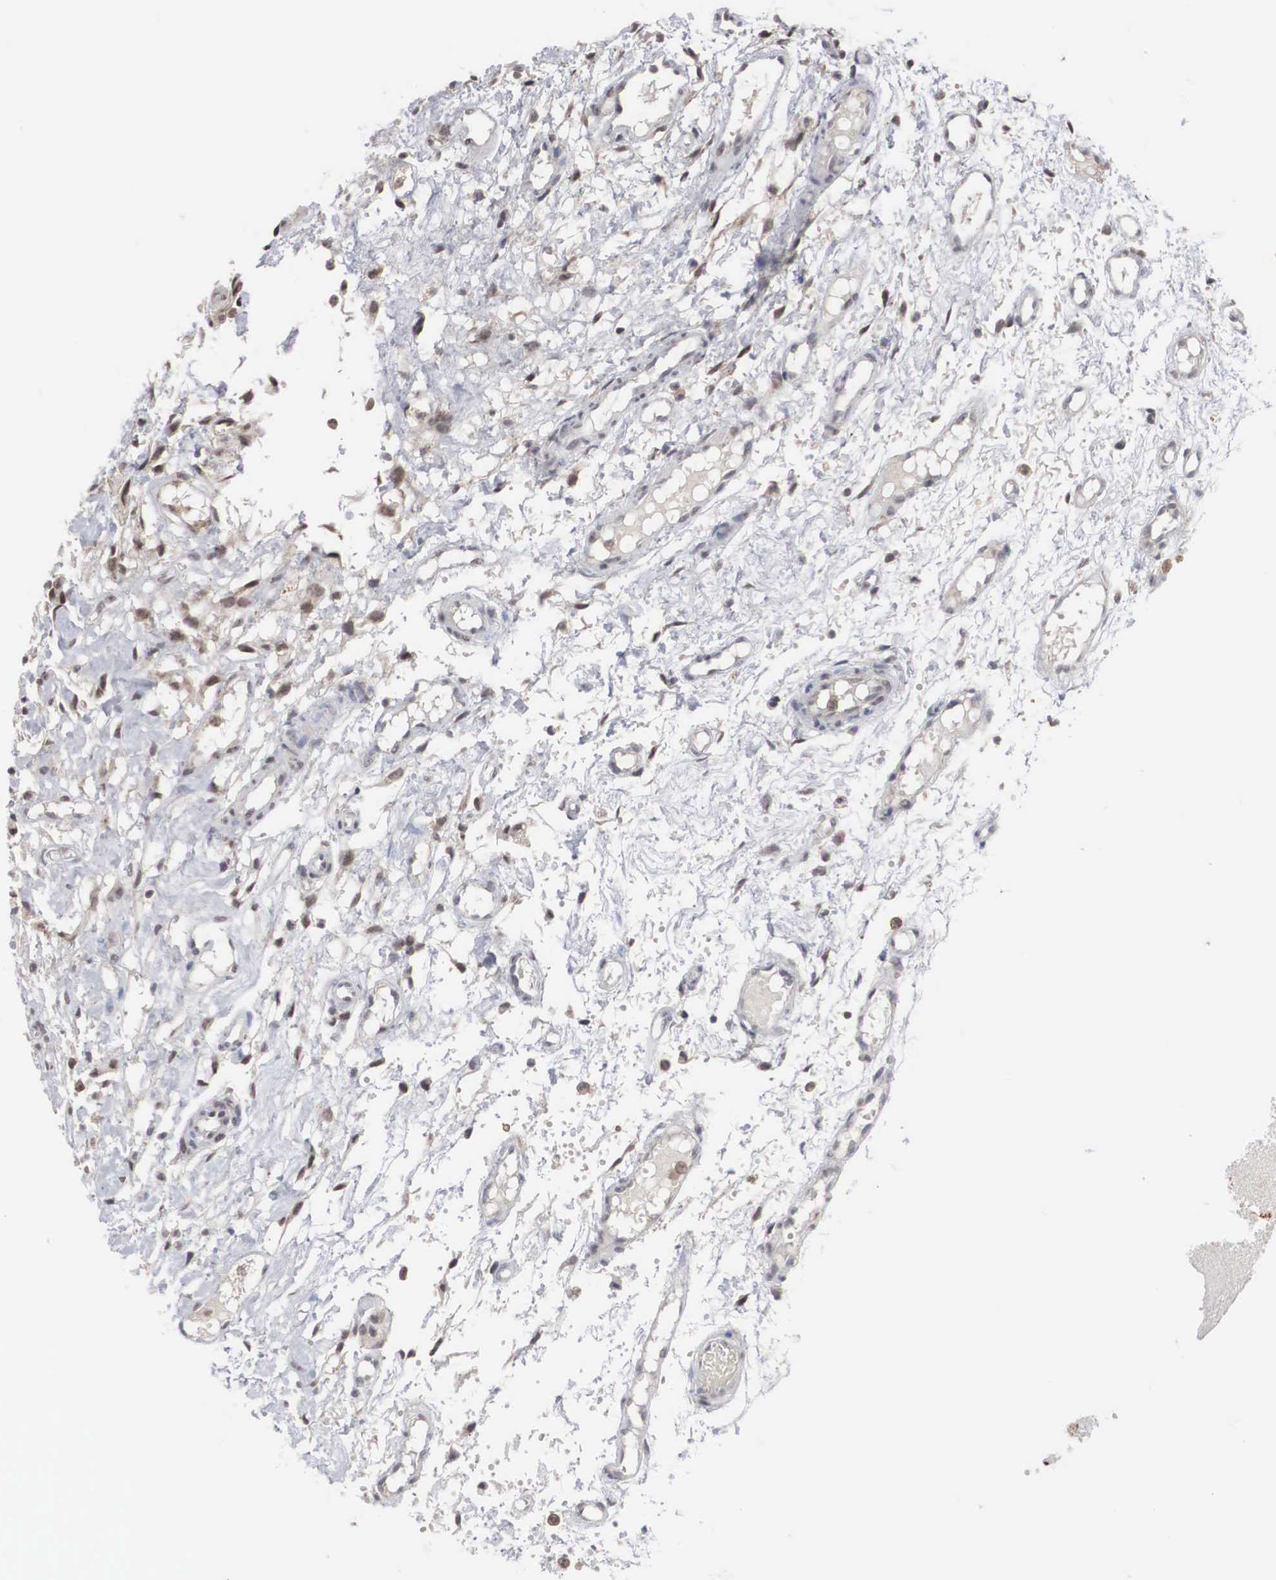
{"staining": {"intensity": "weak", "quantity": "25%-75%", "location": "nuclear"}, "tissue": "glioma", "cell_type": "Tumor cells", "image_type": "cancer", "snomed": [{"axis": "morphology", "description": "Glioma, malignant, High grade"}, {"axis": "topography", "description": "Brain"}], "caption": "Immunohistochemical staining of human malignant glioma (high-grade) exhibits low levels of weak nuclear expression in approximately 25%-75% of tumor cells.", "gene": "AUTS2", "patient": {"sex": "male", "age": 77}}